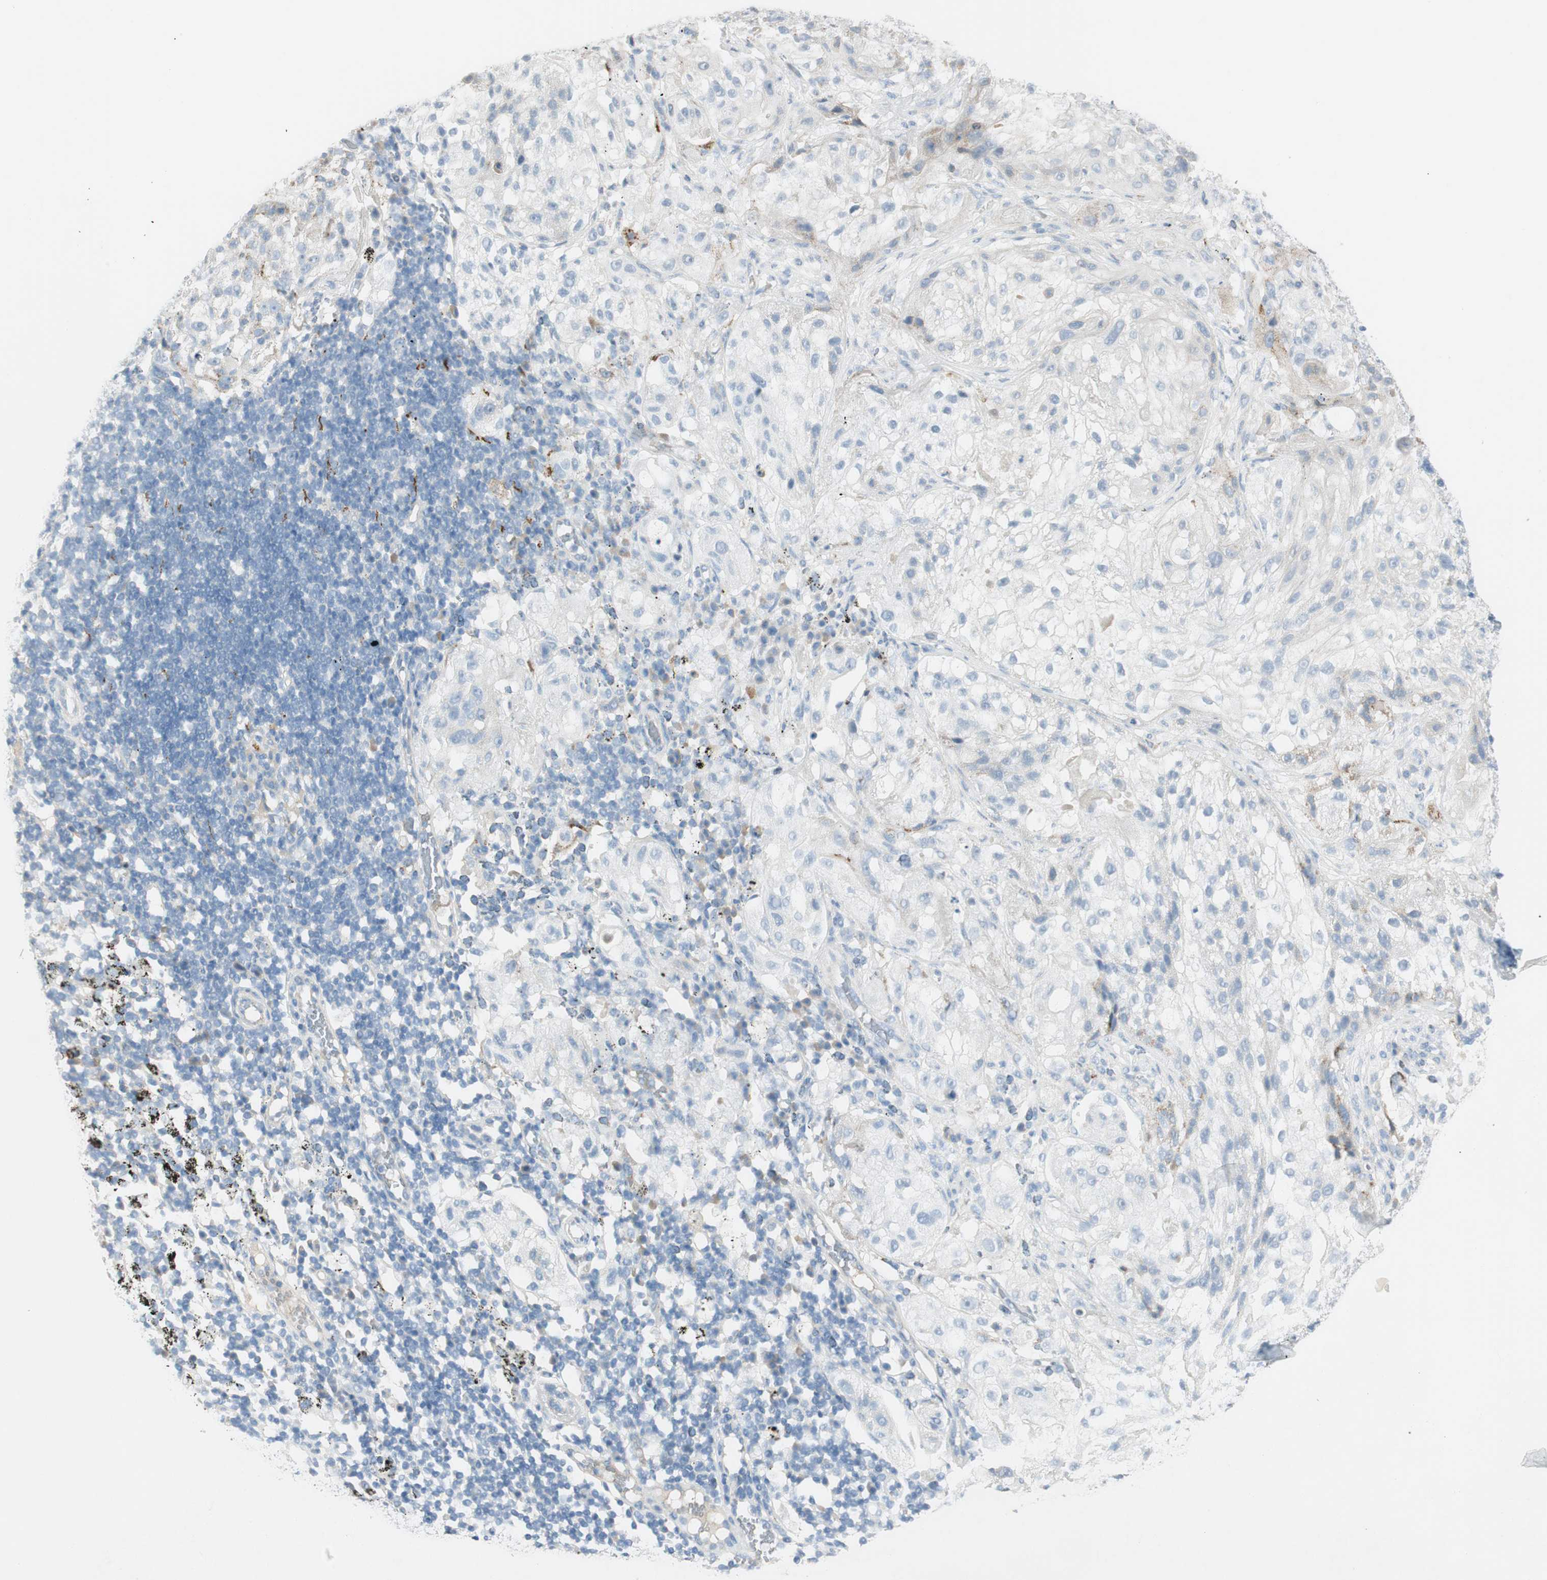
{"staining": {"intensity": "negative", "quantity": "none", "location": "none"}, "tissue": "lung cancer", "cell_type": "Tumor cells", "image_type": "cancer", "snomed": [{"axis": "morphology", "description": "Inflammation, NOS"}, {"axis": "morphology", "description": "Squamous cell carcinoma, NOS"}, {"axis": "topography", "description": "Lymph node"}, {"axis": "topography", "description": "Soft tissue"}, {"axis": "topography", "description": "Lung"}], "caption": "High power microscopy image of an immunohistochemistry image of lung squamous cell carcinoma, revealing no significant expression in tumor cells.", "gene": "B4GALNT1", "patient": {"sex": "male", "age": 66}}